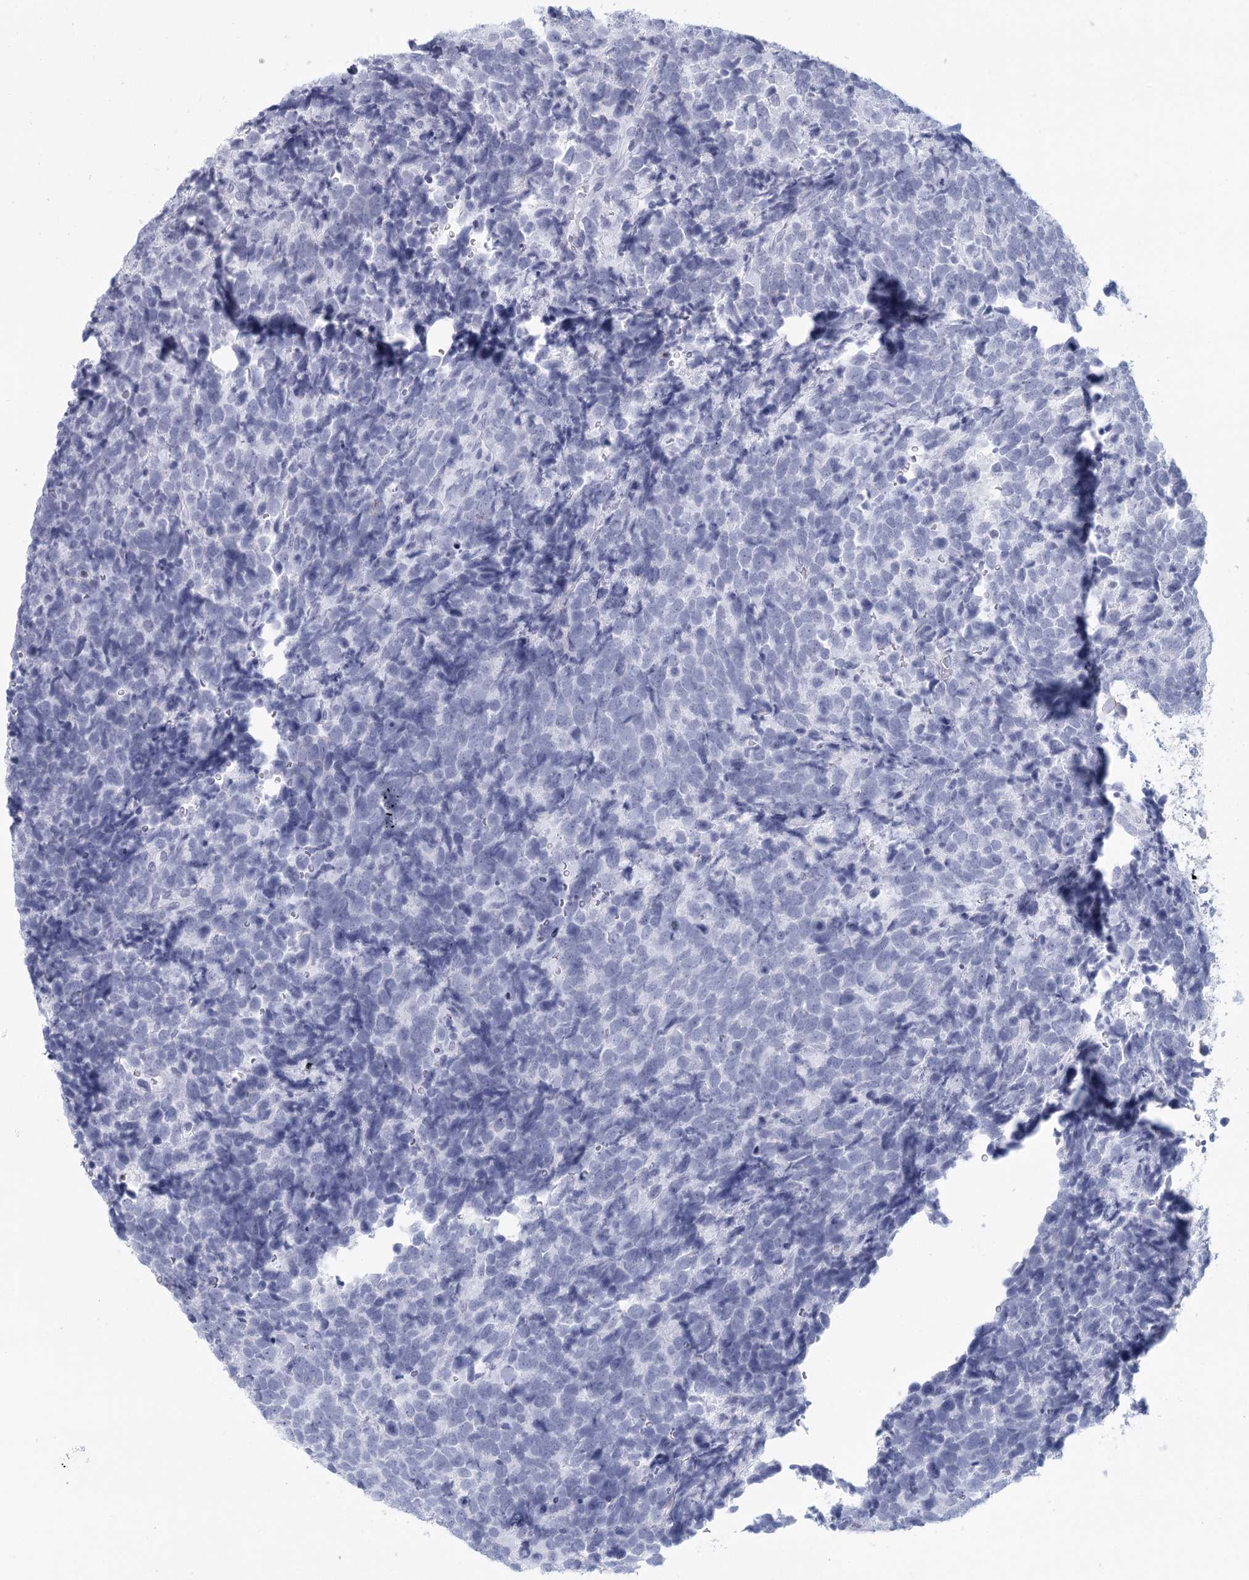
{"staining": {"intensity": "negative", "quantity": "none", "location": "none"}, "tissue": "urothelial cancer", "cell_type": "Tumor cells", "image_type": "cancer", "snomed": [{"axis": "morphology", "description": "Urothelial carcinoma, High grade"}, {"axis": "topography", "description": "Urinary bladder"}], "caption": "This image is of urothelial carcinoma (high-grade) stained with immunohistochemistry to label a protein in brown with the nuclei are counter-stained blue. There is no expression in tumor cells. The staining was performed using DAB (3,3'-diaminobenzidine) to visualize the protein expression in brown, while the nuclei were stained in blue with hematoxylin (Magnification: 20x).", "gene": "WNT8B", "patient": {"sex": "female", "age": 82}}